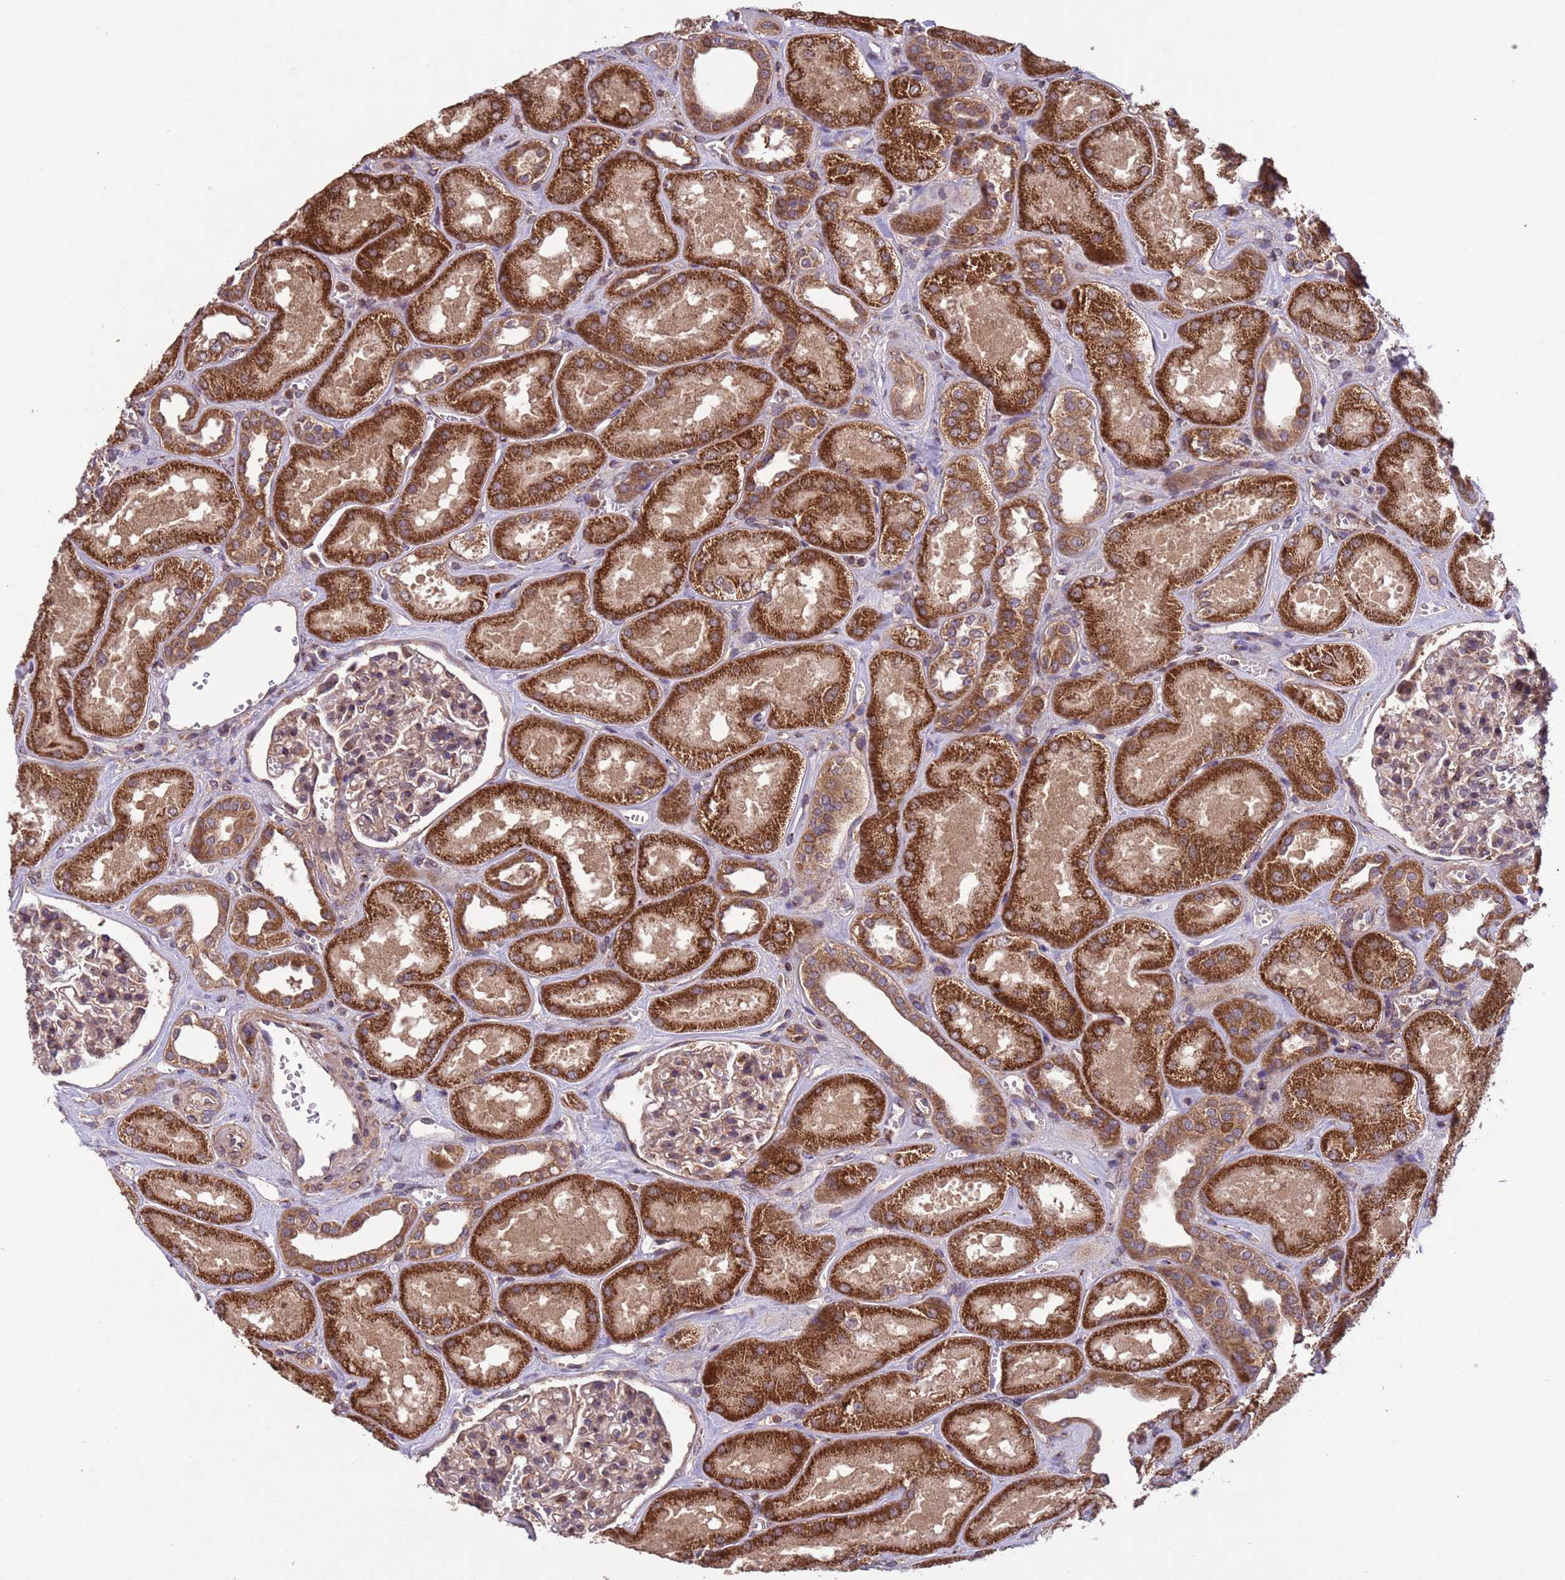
{"staining": {"intensity": "moderate", "quantity": ">75%", "location": "cytoplasmic/membranous"}, "tissue": "kidney", "cell_type": "Cells in glomeruli", "image_type": "normal", "snomed": [{"axis": "morphology", "description": "Normal tissue, NOS"}, {"axis": "morphology", "description": "Adenocarcinoma, NOS"}, {"axis": "topography", "description": "Kidney"}], "caption": "Kidney stained with a brown dye displays moderate cytoplasmic/membranous positive staining in about >75% of cells in glomeruli.", "gene": "FASTKD1", "patient": {"sex": "female", "age": 68}}